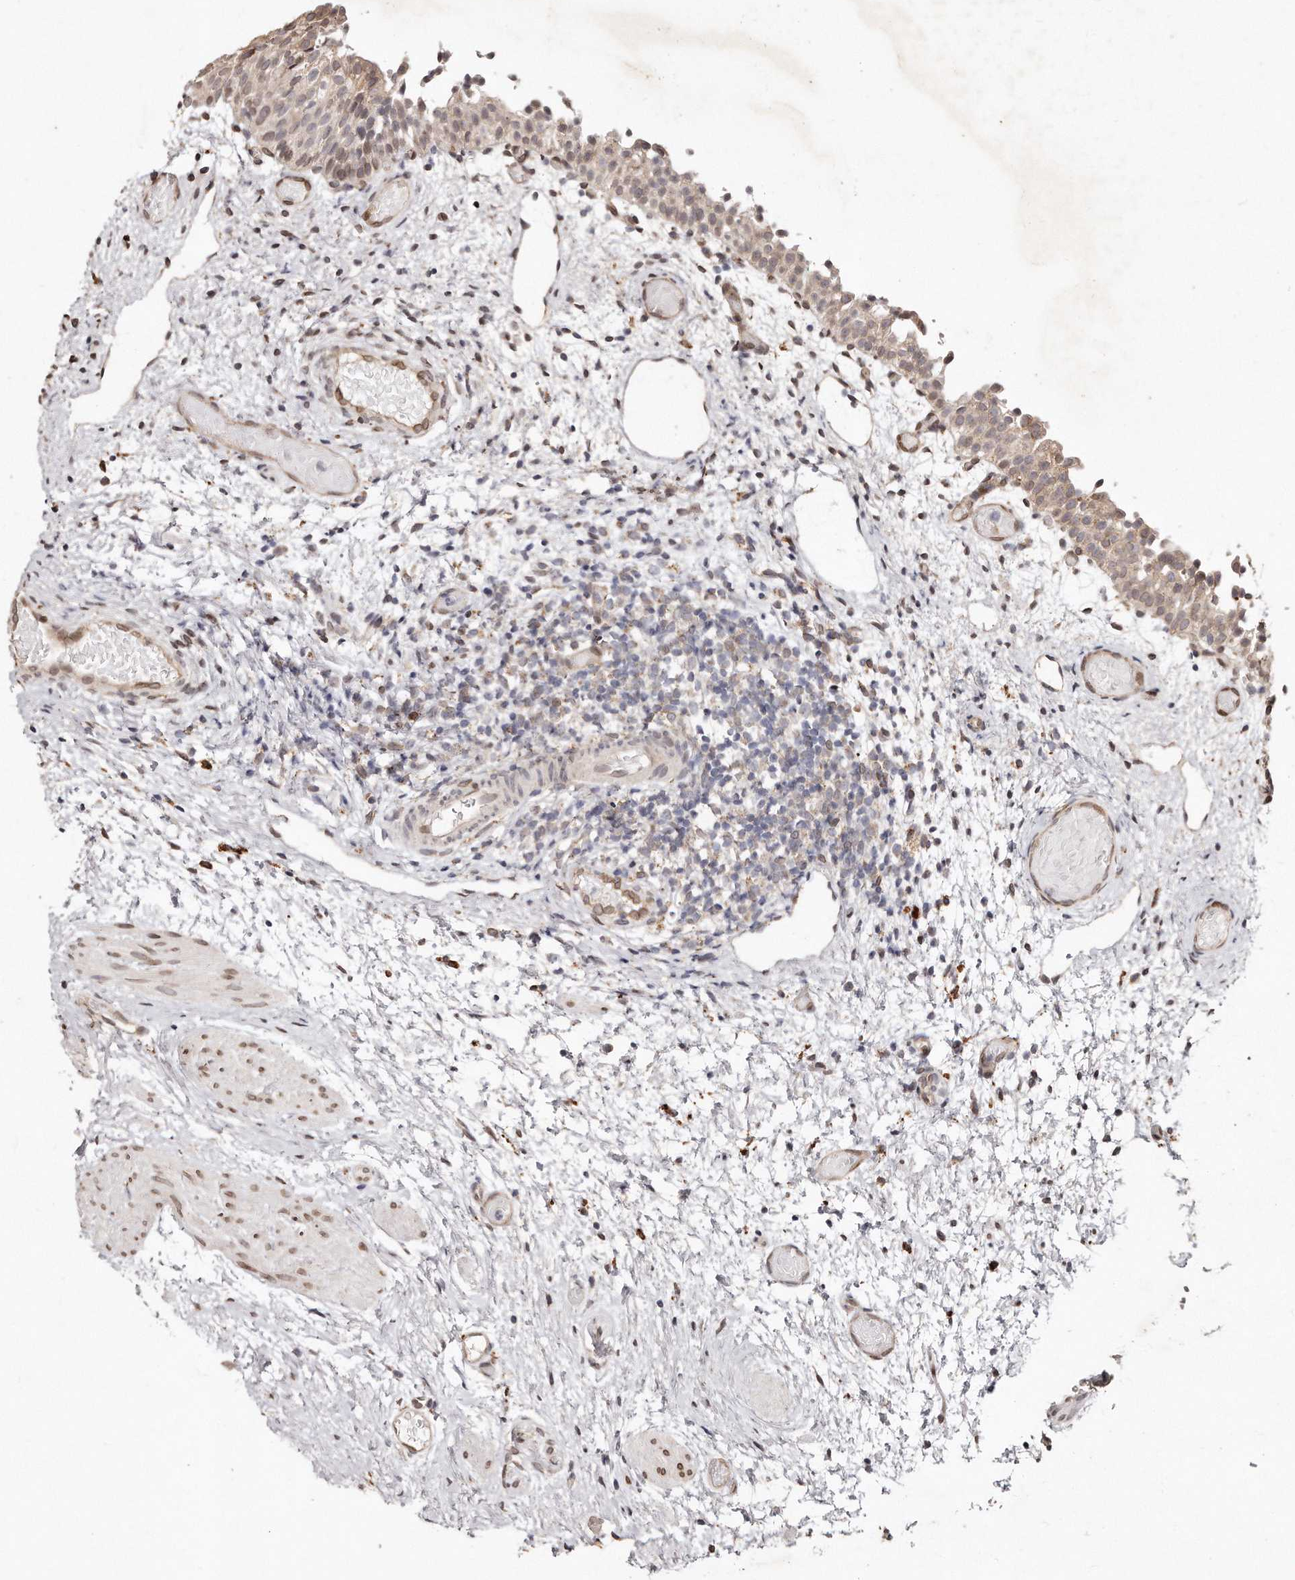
{"staining": {"intensity": "weak", "quantity": ">75%", "location": "cytoplasmic/membranous,nuclear"}, "tissue": "urinary bladder", "cell_type": "Urothelial cells", "image_type": "normal", "snomed": [{"axis": "morphology", "description": "Normal tissue, NOS"}, {"axis": "topography", "description": "Urinary bladder"}], "caption": "An immunohistochemistry photomicrograph of benign tissue is shown. Protein staining in brown highlights weak cytoplasmic/membranous,nuclear positivity in urinary bladder within urothelial cells. (DAB (3,3'-diaminobenzidine) = brown stain, brightfield microscopy at high magnification).", "gene": "HASPIN", "patient": {"sex": "male", "age": 1}}